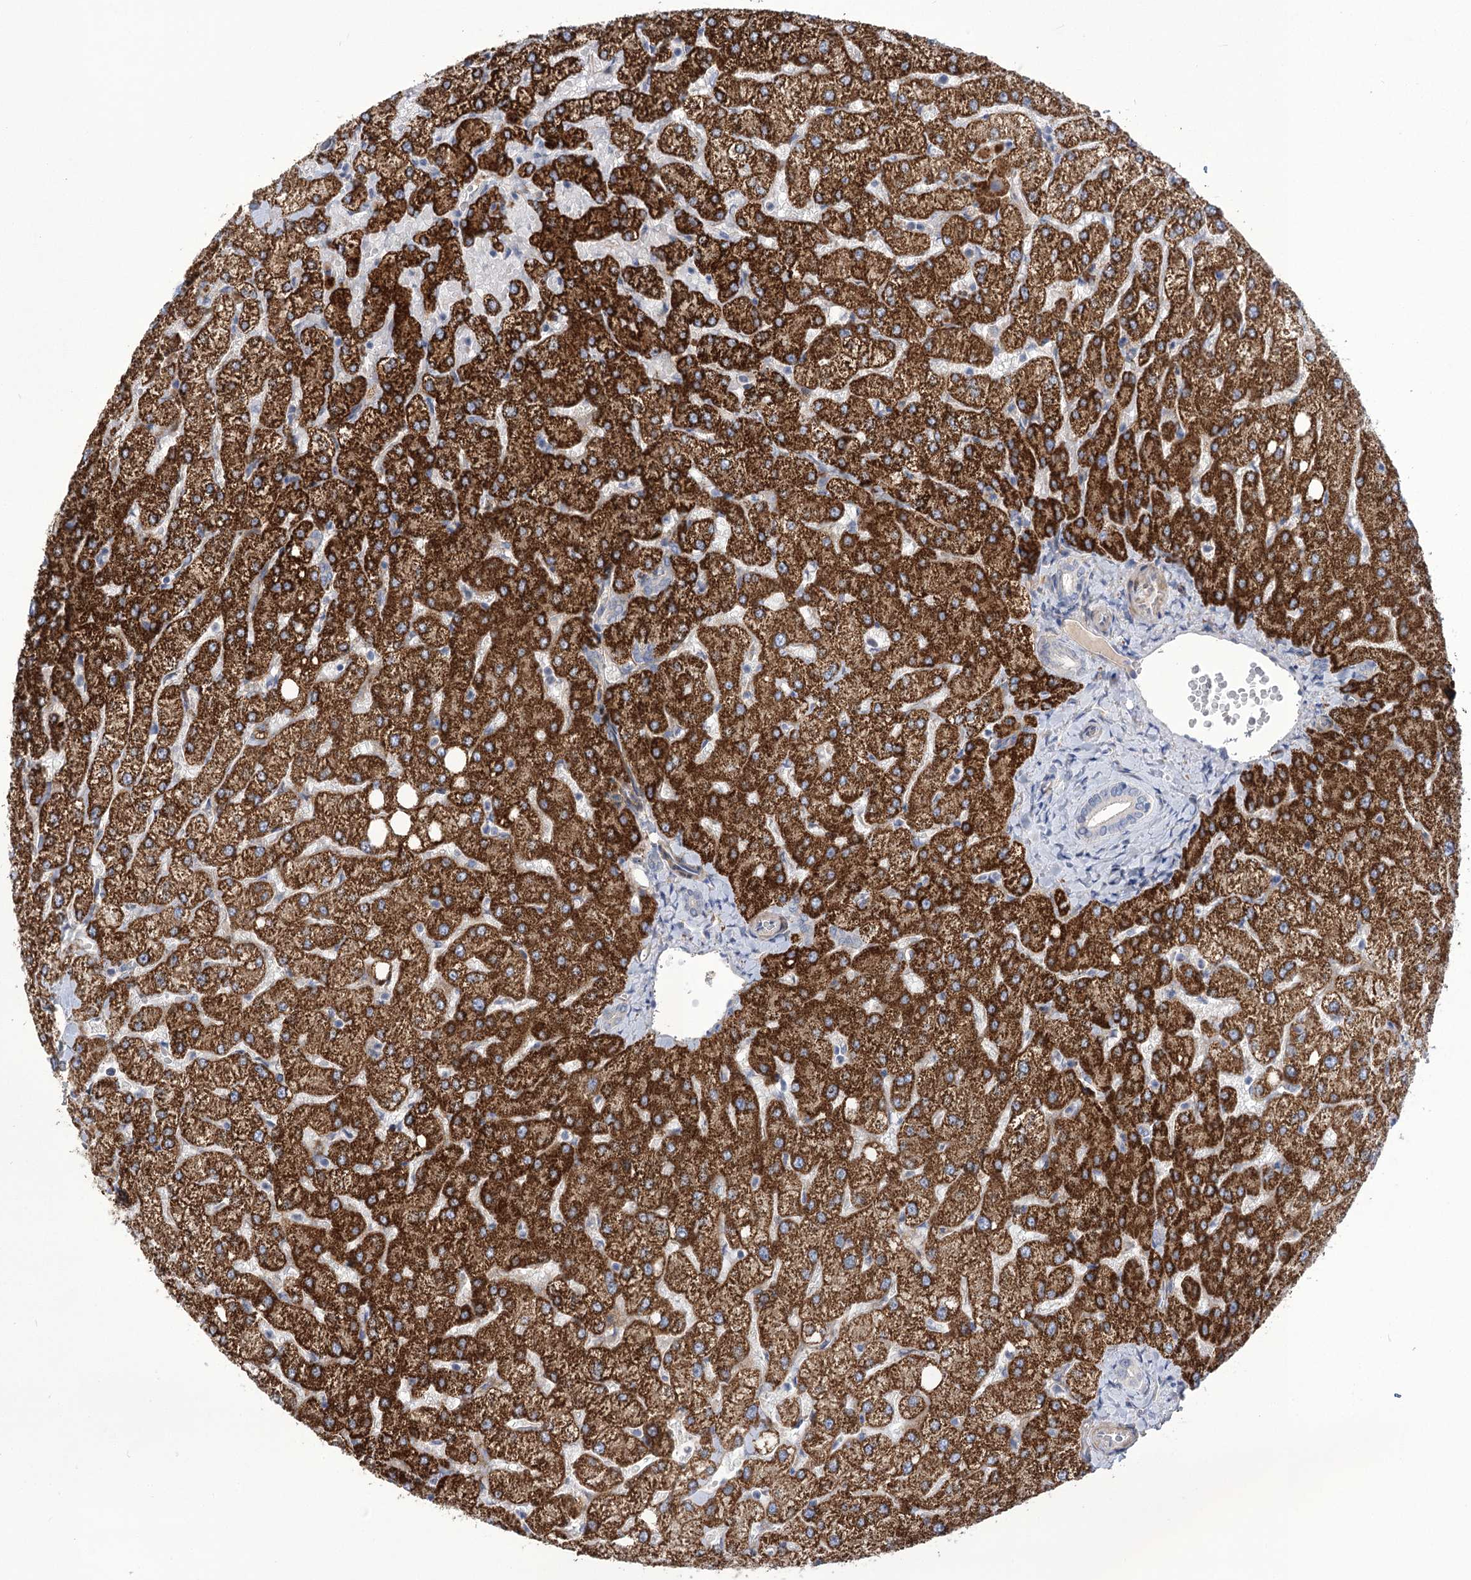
{"staining": {"intensity": "negative", "quantity": "none", "location": "none"}, "tissue": "liver", "cell_type": "Cholangiocytes", "image_type": "normal", "snomed": [{"axis": "morphology", "description": "Normal tissue, NOS"}, {"axis": "topography", "description": "Liver"}], "caption": "DAB immunohistochemical staining of unremarkable human liver displays no significant staining in cholangiocytes. Brightfield microscopy of IHC stained with DAB (brown) and hematoxylin (blue), captured at high magnification.", "gene": "ANGPTL3", "patient": {"sex": "female", "age": 54}}